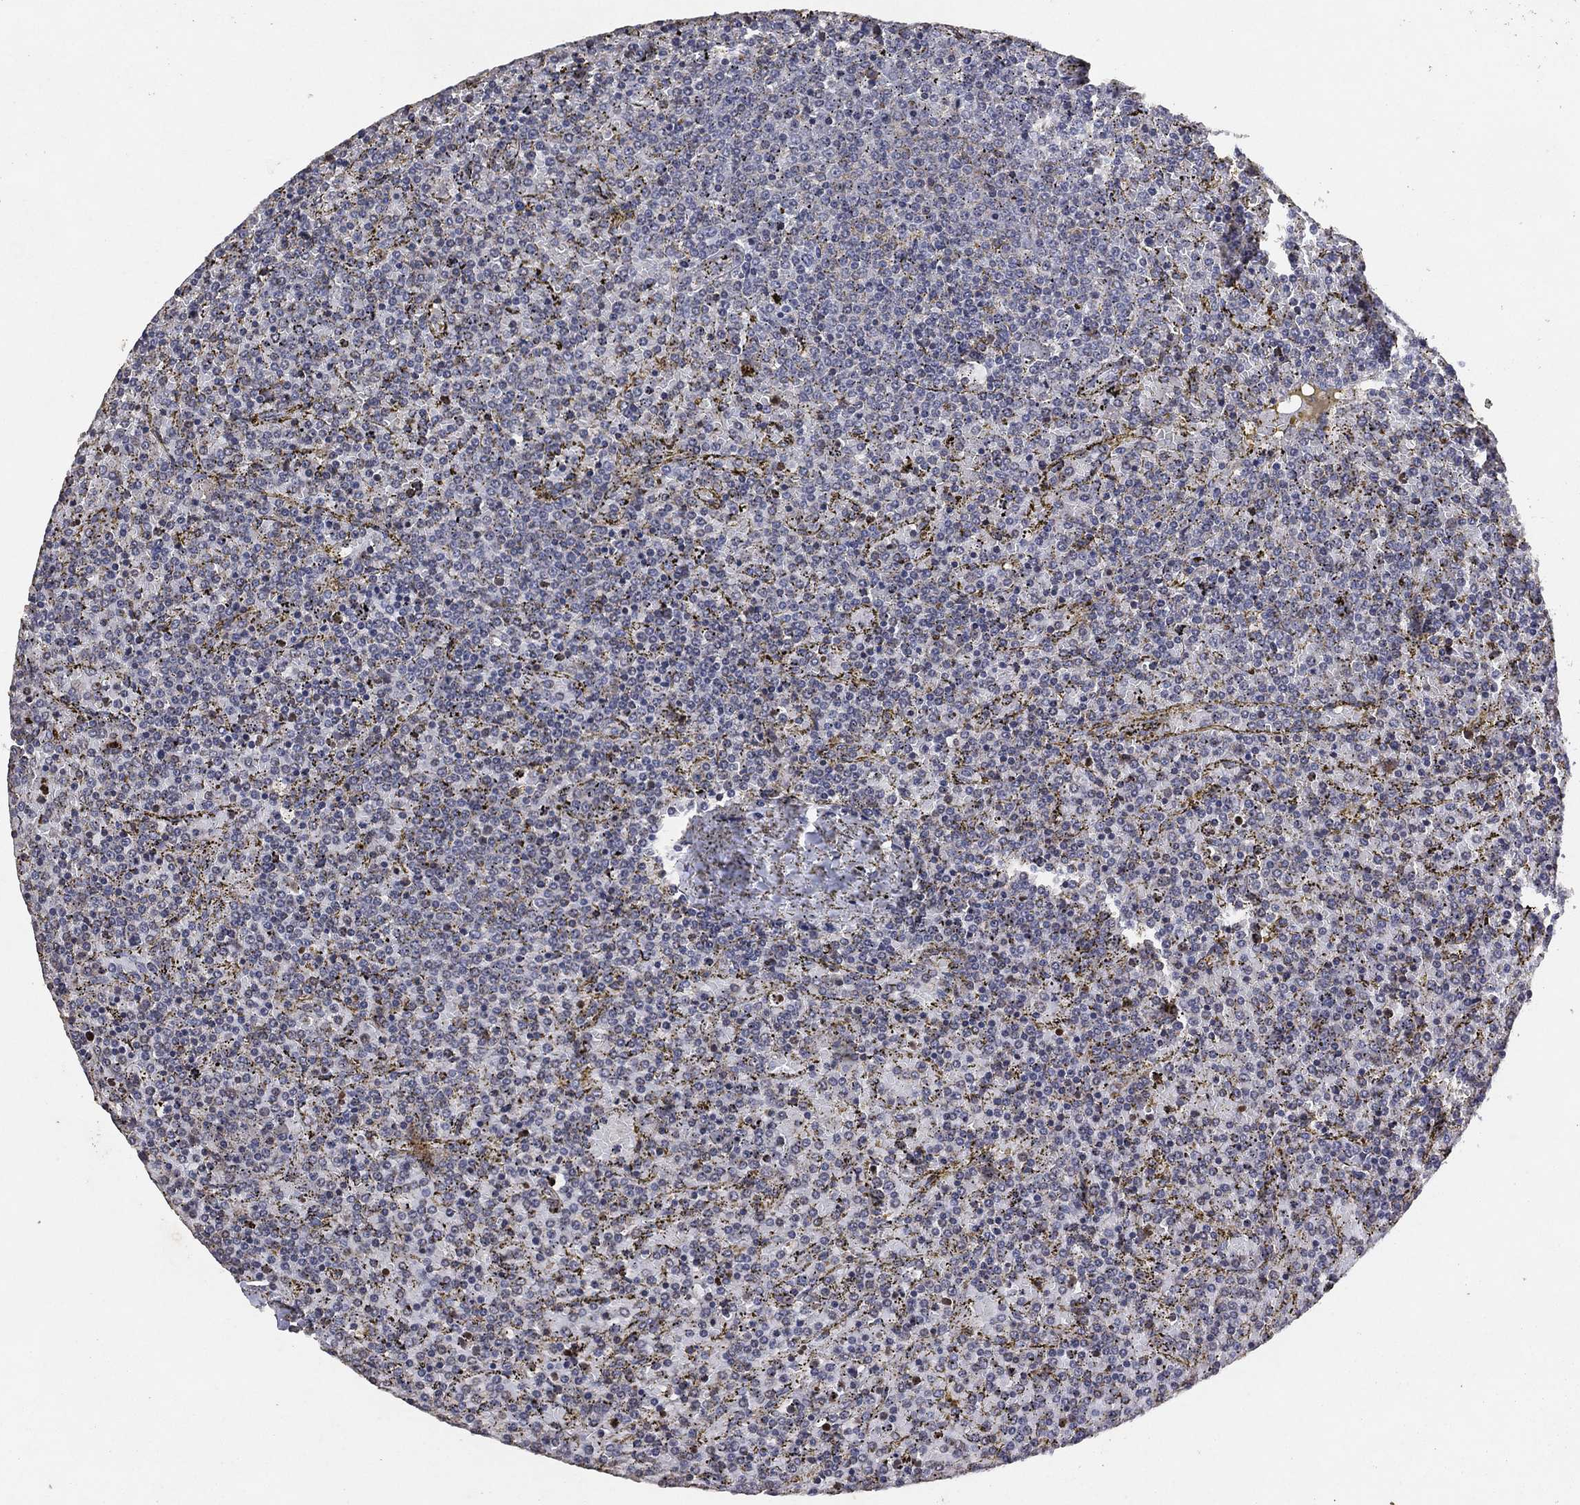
{"staining": {"intensity": "negative", "quantity": "none", "location": "none"}, "tissue": "lymphoma", "cell_type": "Tumor cells", "image_type": "cancer", "snomed": [{"axis": "morphology", "description": "Malignant lymphoma, non-Hodgkin's type, Low grade"}, {"axis": "topography", "description": "Spleen"}], "caption": "There is no significant staining in tumor cells of malignant lymphoma, non-Hodgkin's type (low-grade).", "gene": "ADPRHL1", "patient": {"sex": "female", "age": 77}}